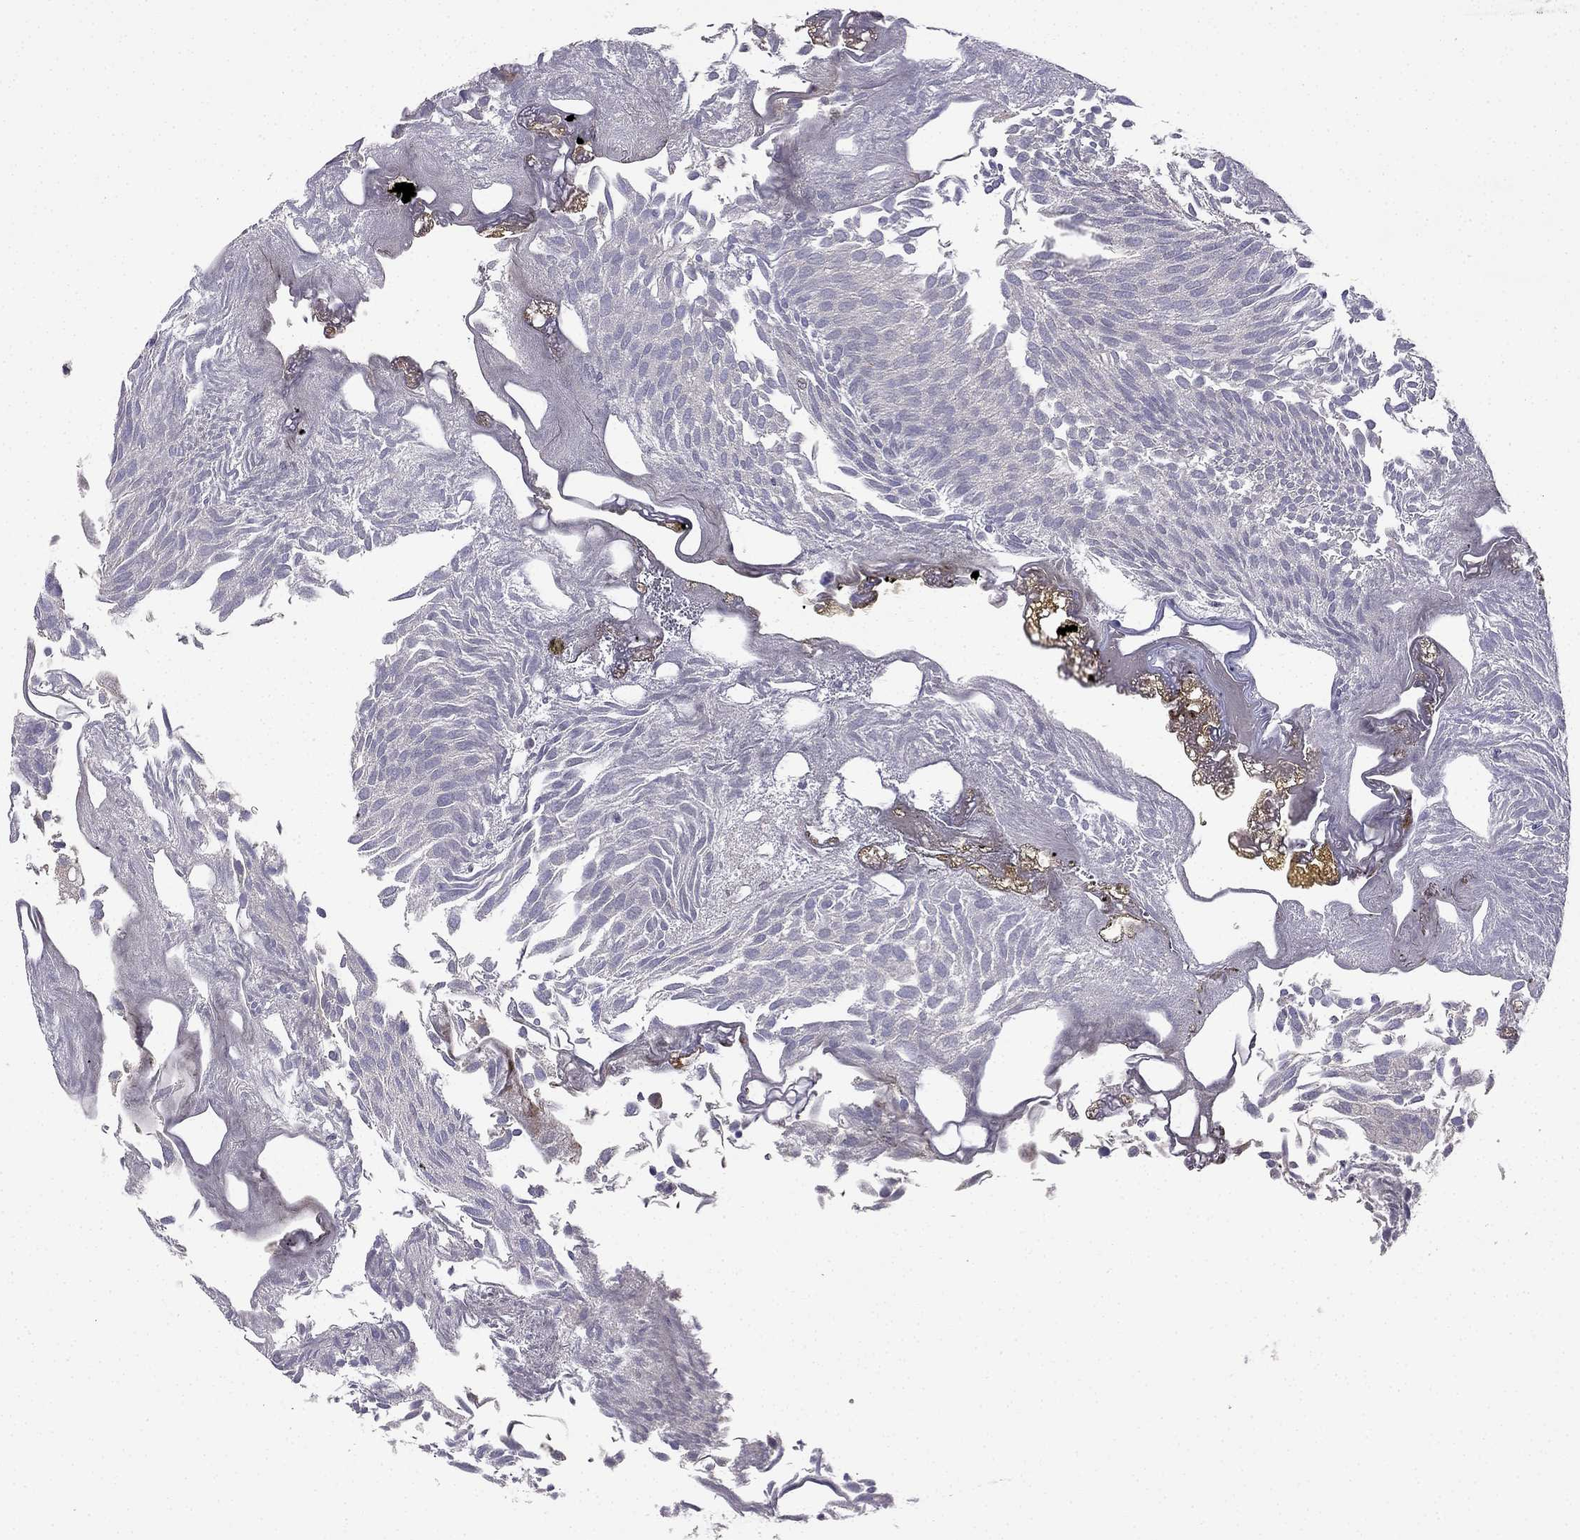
{"staining": {"intensity": "weak", "quantity": "25%-75%", "location": "cytoplasmic/membranous"}, "tissue": "urothelial cancer", "cell_type": "Tumor cells", "image_type": "cancer", "snomed": [{"axis": "morphology", "description": "Urothelial carcinoma, Low grade"}, {"axis": "topography", "description": "Urinary bladder"}], "caption": "Human urothelial carcinoma (low-grade) stained with a brown dye demonstrates weak cytoplasmic/membranous positive expression in about 25%-75% of tumor cells.", "gene": "STXBP5", "patient": {"sex": "male", "age": 52}}